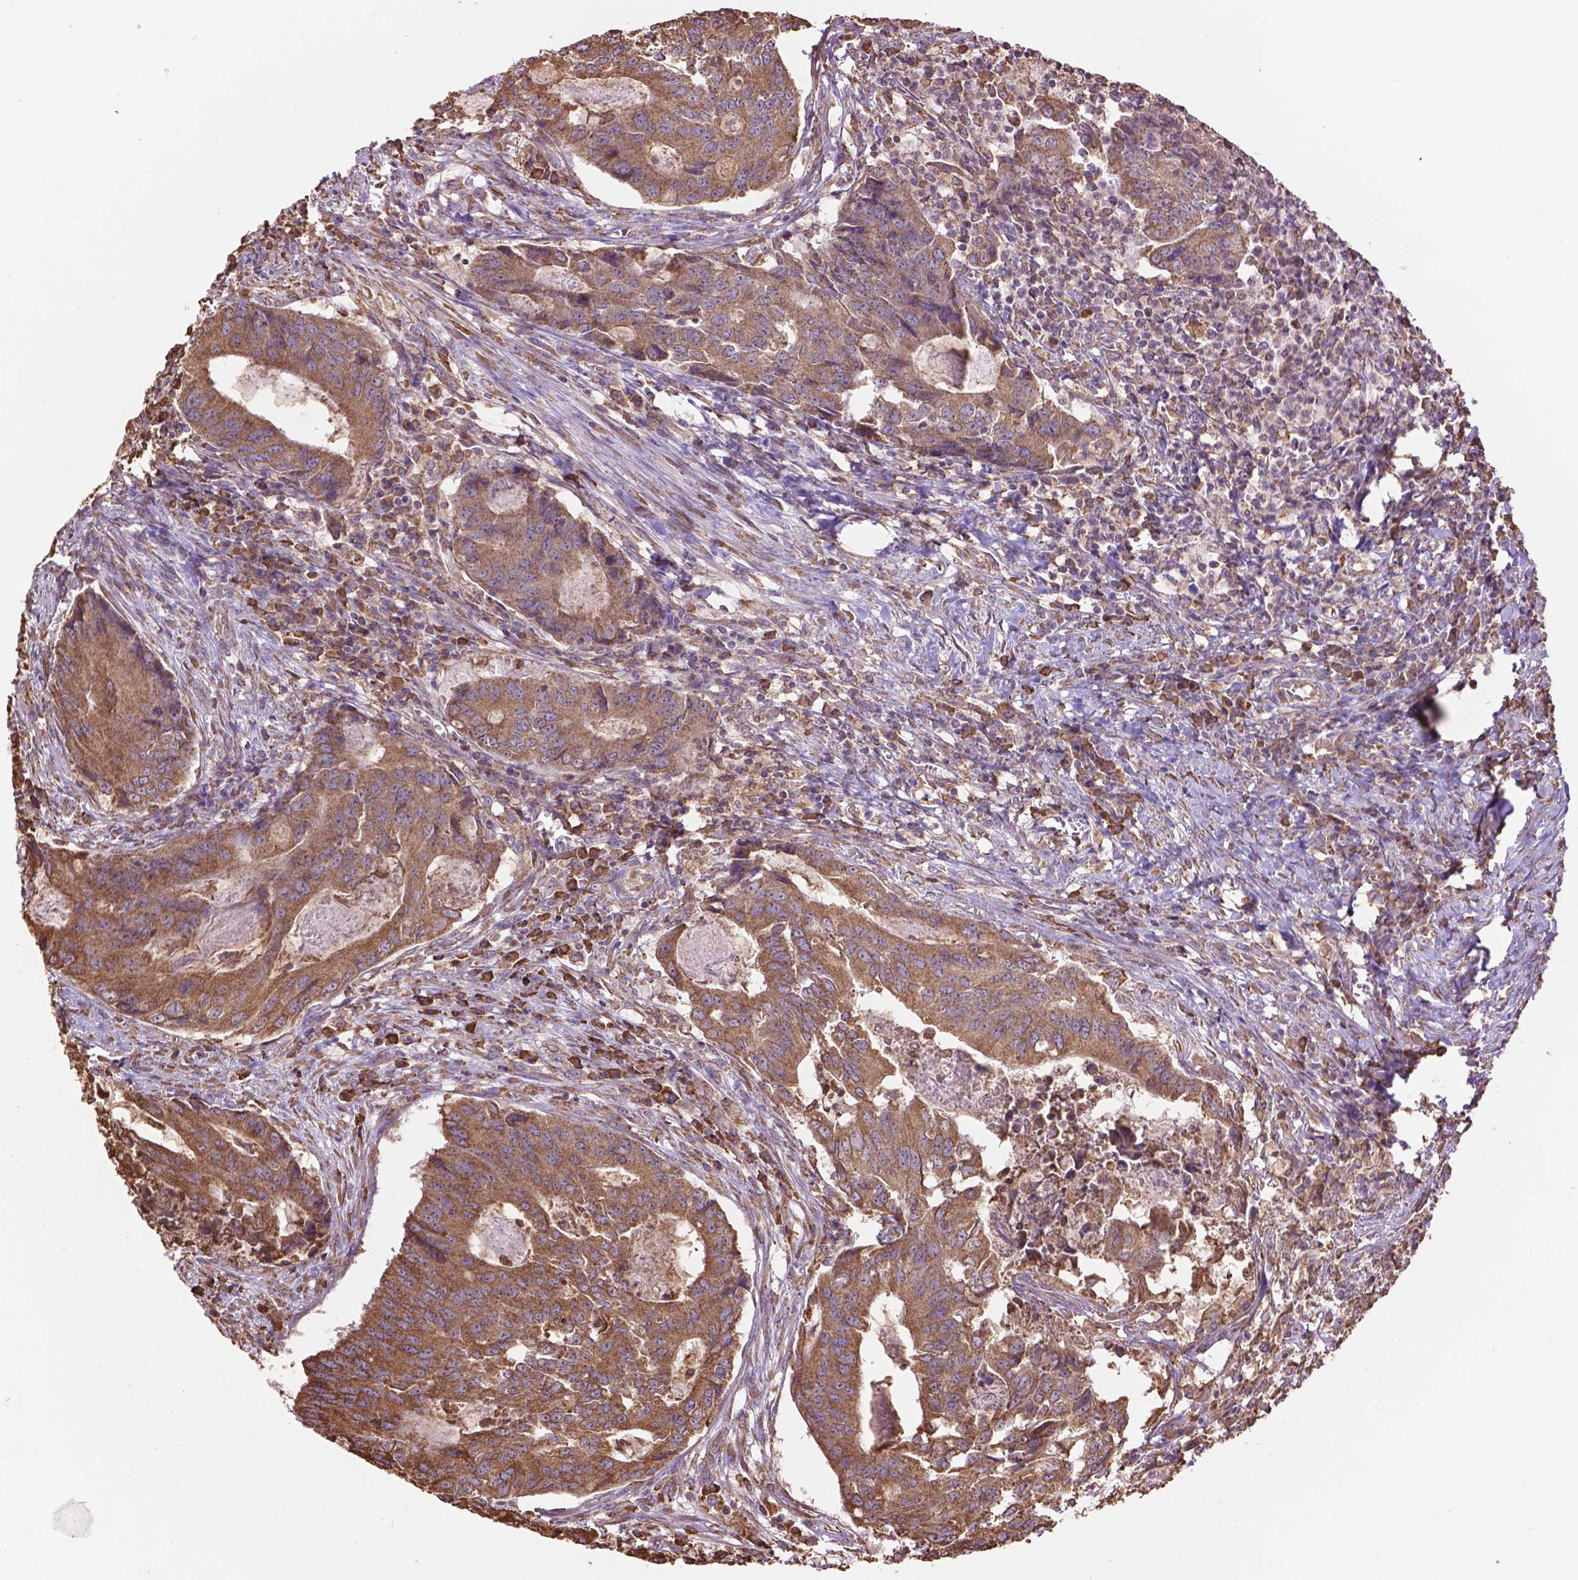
{"staining": {"intensity": "moderate", "quantity": ">75%", "location": "cytoplasmic/membranous"}, "tissue": "colorectal cancer", "cell_type": "Tumor cells", "image_type": "cancer", "snomed": [{"axis": "morphology", "description": "Adenocarcinoma, NOS"}, {"axis": "topography", "description": "Colon"}], "caption": "Tumor cells display medium levels of moderate cytoplasmic/membranous expression in about >75% of cells in human colorectal cancer. (IHC, brightfield microscopy, high magnification).", "gene": "PPP2R5E", "patient": {"sex": "male", "age": 67}}